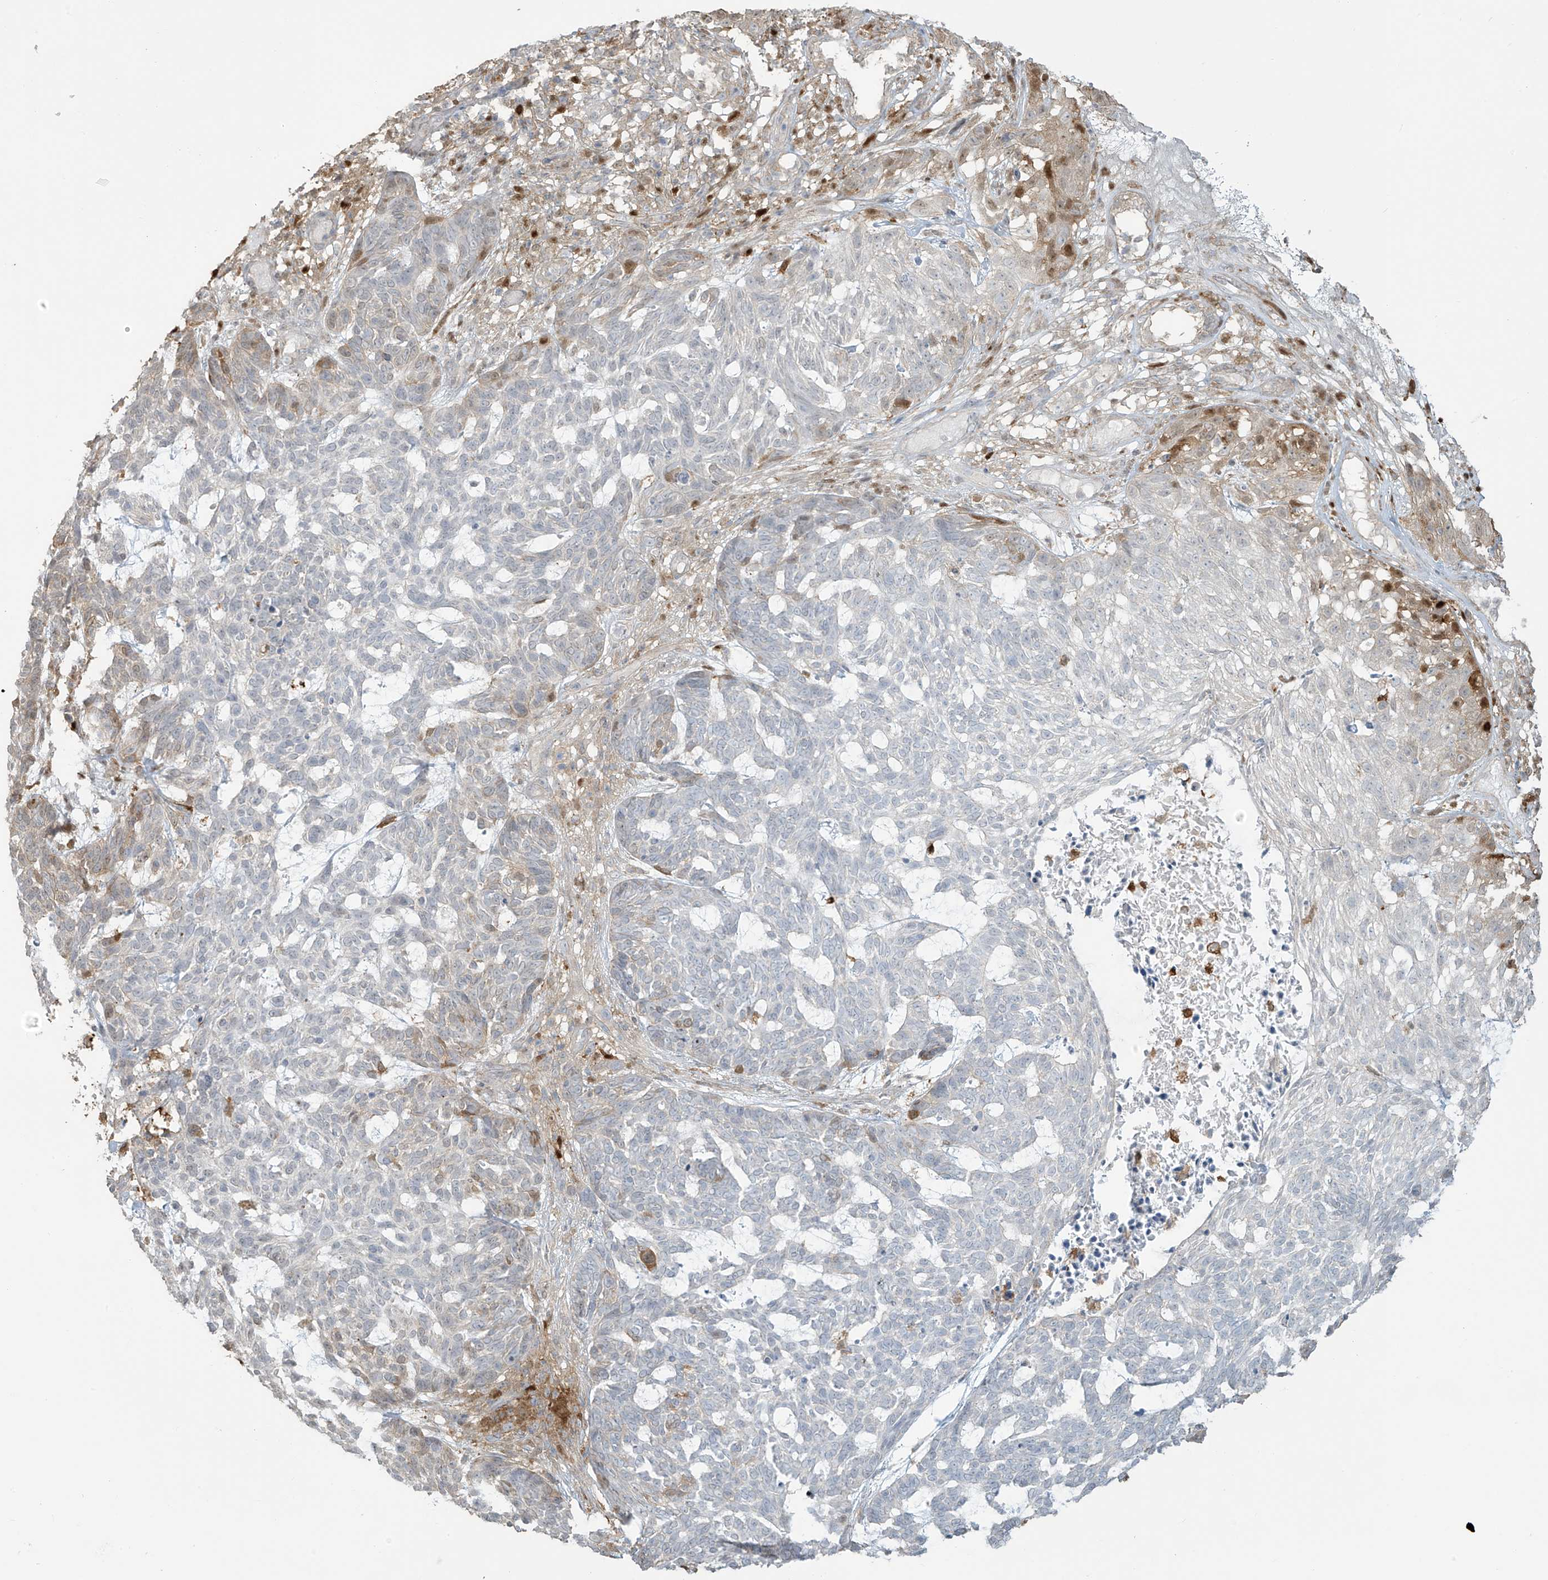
{"staining": {"intensity": "negative", "quantity": "none", "location": "none"}, "tissue": "skin cancer", "cell_type": "Tumor cells", "image_type": "cancer", "snomed": [{"axis": "morphology", "description": "Basal cell carcinoma"}, {"axis": "topography", "description": "Skin"}], "caption": "Human skin basal cell carcinoma stained for a protein using immunohistochemistry exhibits no positivity in tumor cells.", "gene": "TAGAP", "patient": {"sex": "male", "age": 85}}